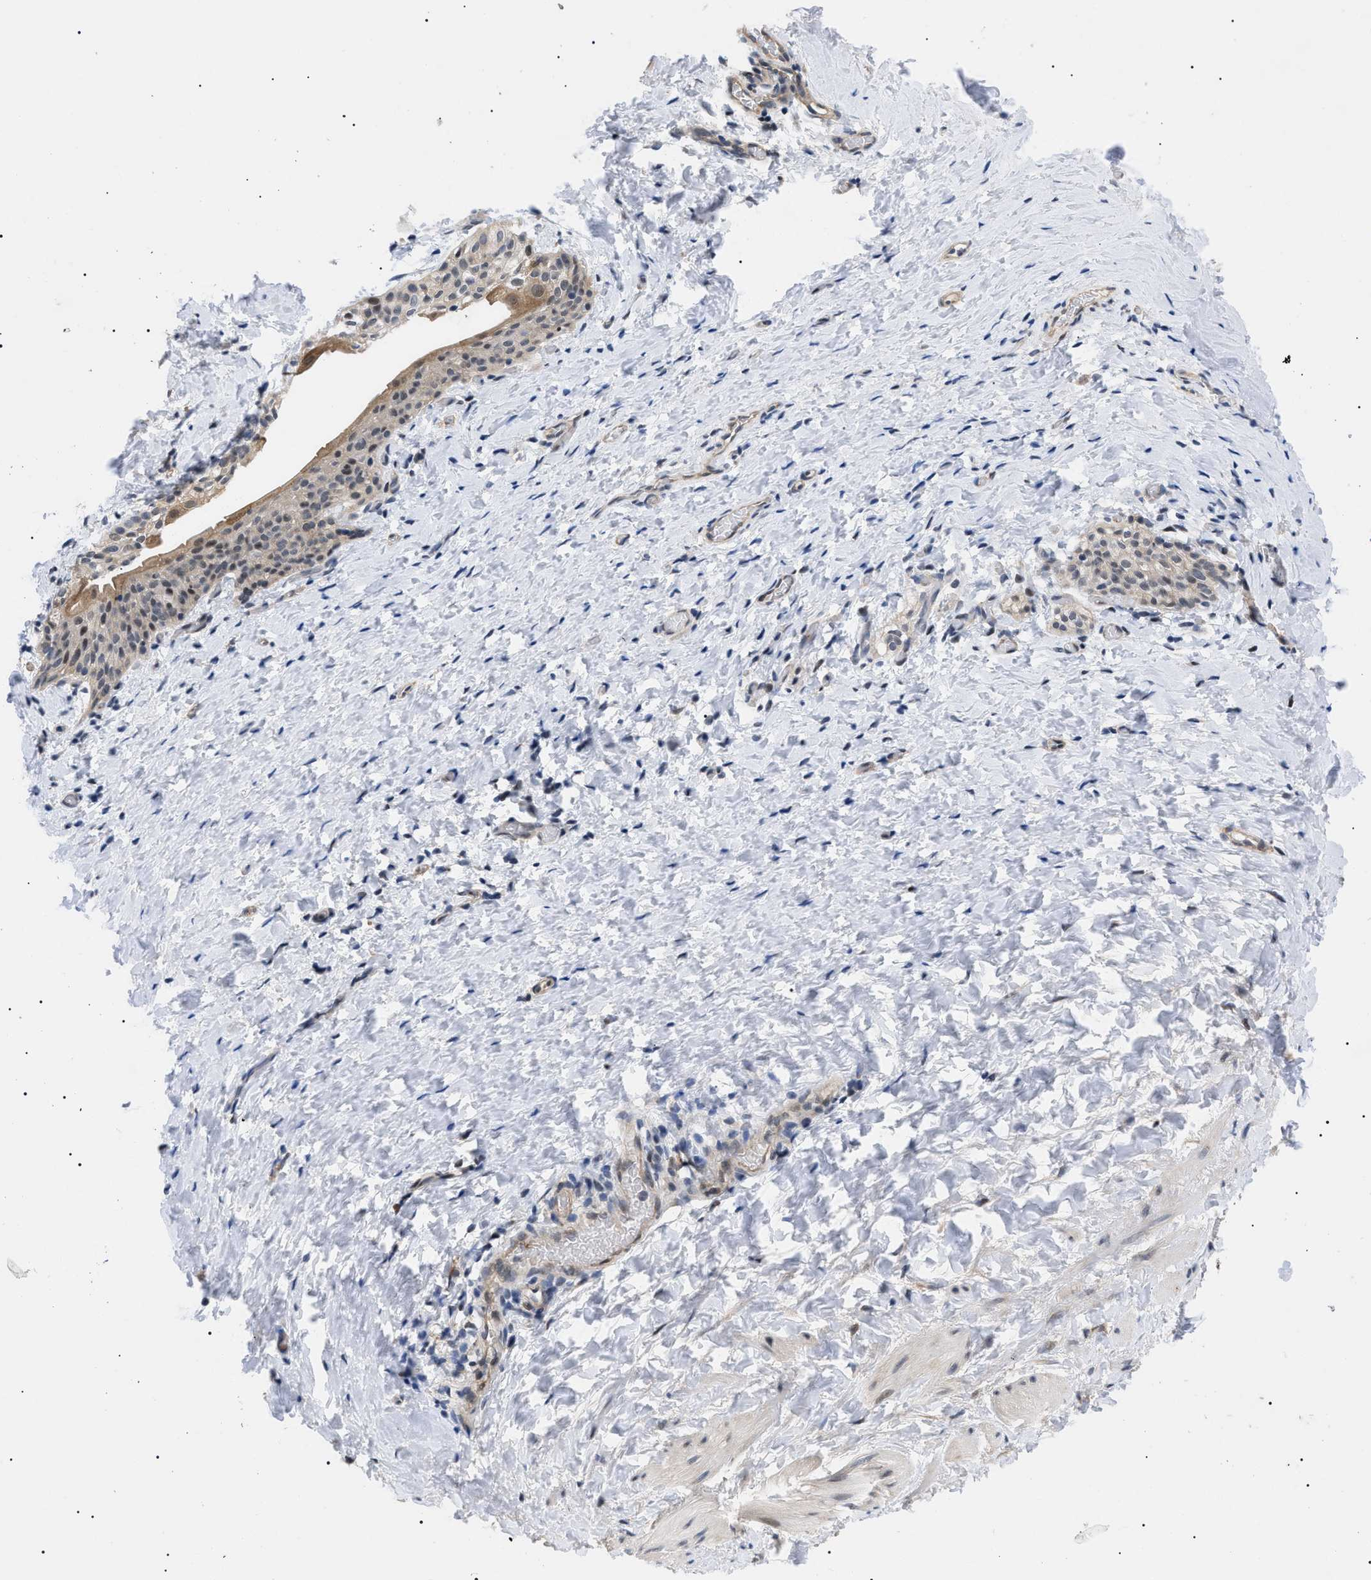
{"staining": {"intensity": "negative", "quantity": "none", "location": "none"}, "tissue": "smooth muscle", "cell_type": "Smooth muscle cells", "image_type": "normal", "snomed": [{"axis": "morphology", "description": "Normal tissue, NOS"}, {"axis": "topography", "description": "Smooth muscle"}], "caption": "IHC of benign human smooth muscle exhibits no staining in smooth muscle cells. The staining is performed using DAB (3,3'-diaminobenzidine) brown chromogen with nuclei counter-stained in using hematoxylin.", "gene": "GARRE1", "patient": {"sex": "male", "age": 16}}